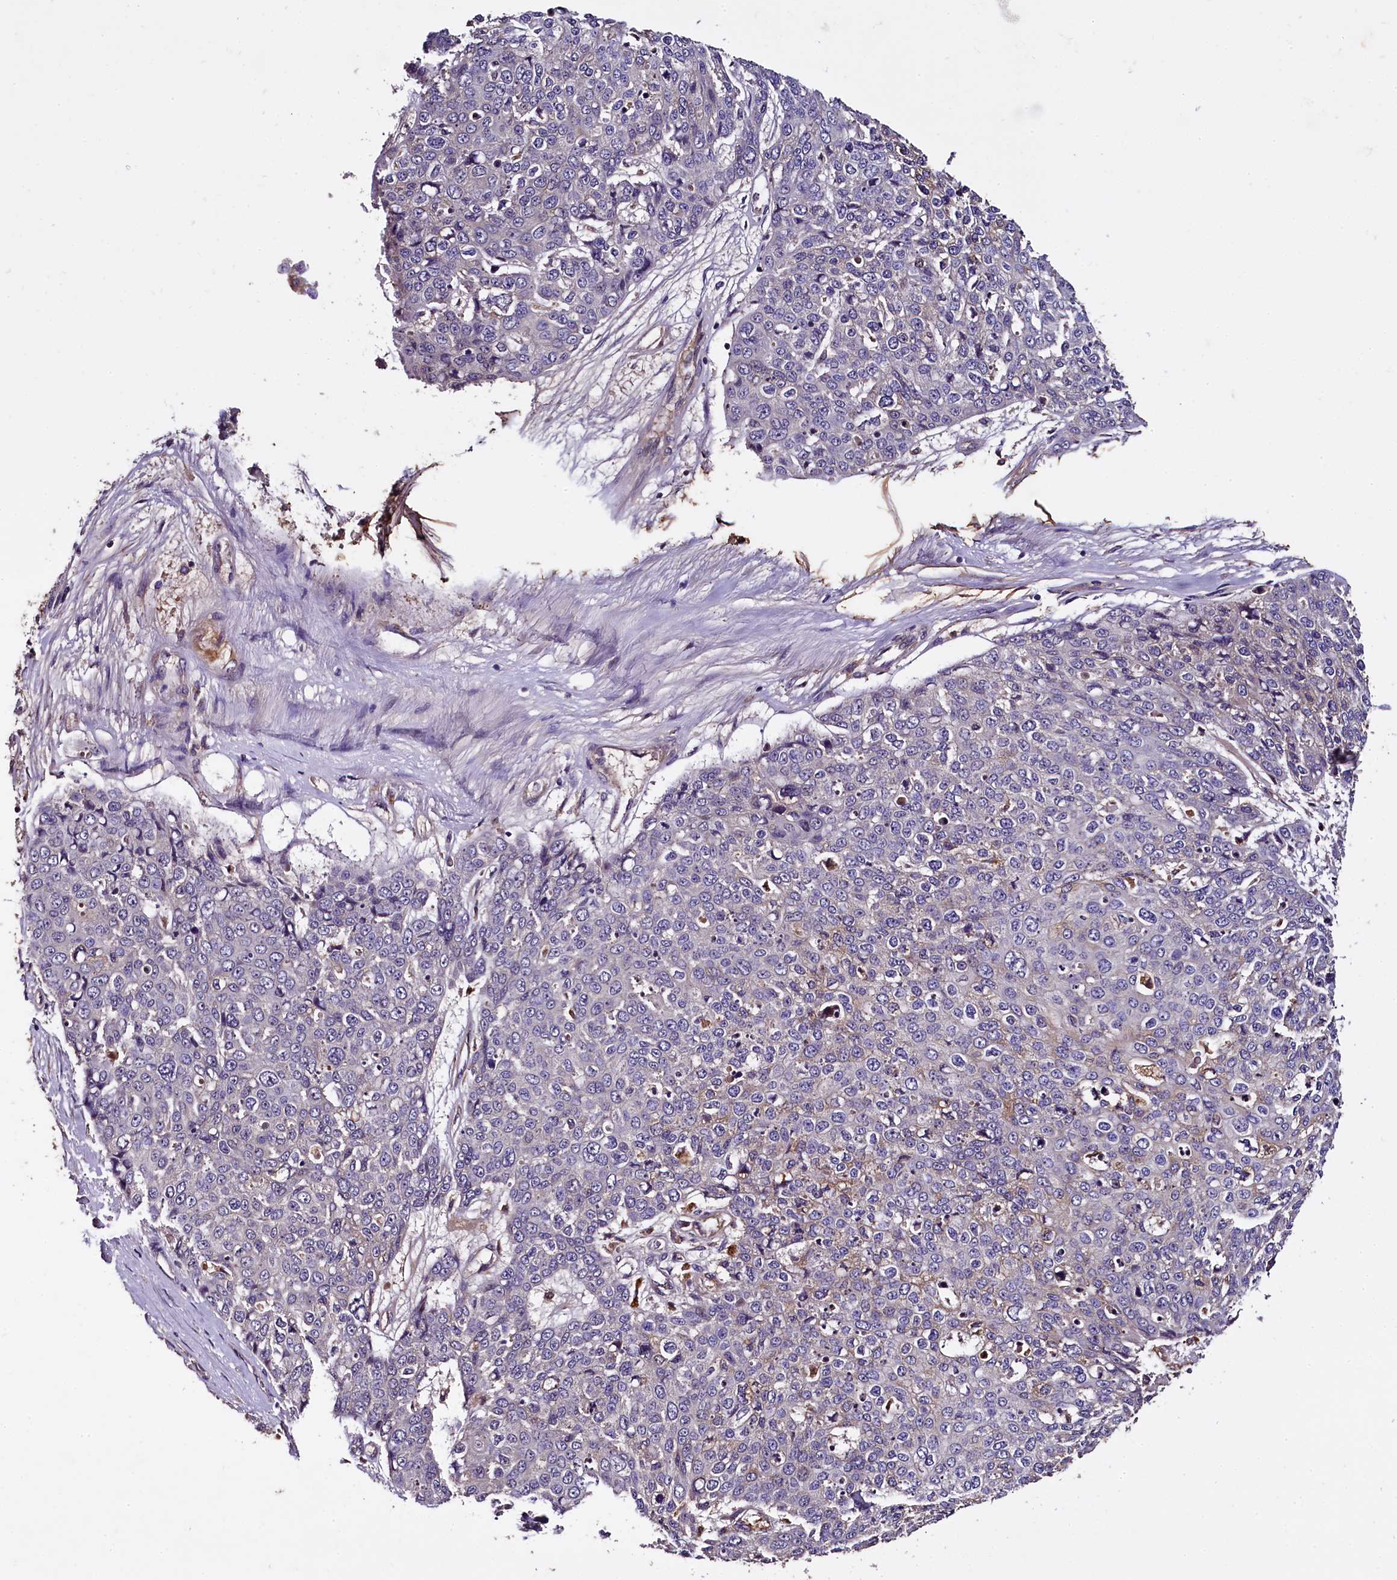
{"staining": {"intensity": "negative", "quantity": "none", "location": "none"}, "tissue": "skin cancer", "cell_type": "Tumor cells", "image_type": "cancer", "snomed": [{"axis": "morphology", "description": "Squamous cell carcinoma, NOS"}, {"axis": "topography", "description": "Skin"}], "caption": "A micrograph of human skin cancer (squamous cell carcinoma) is negative for staining in tumor cells.", "gene": "PLXNB1", "patient": {"sex": "male", "age": 71}}